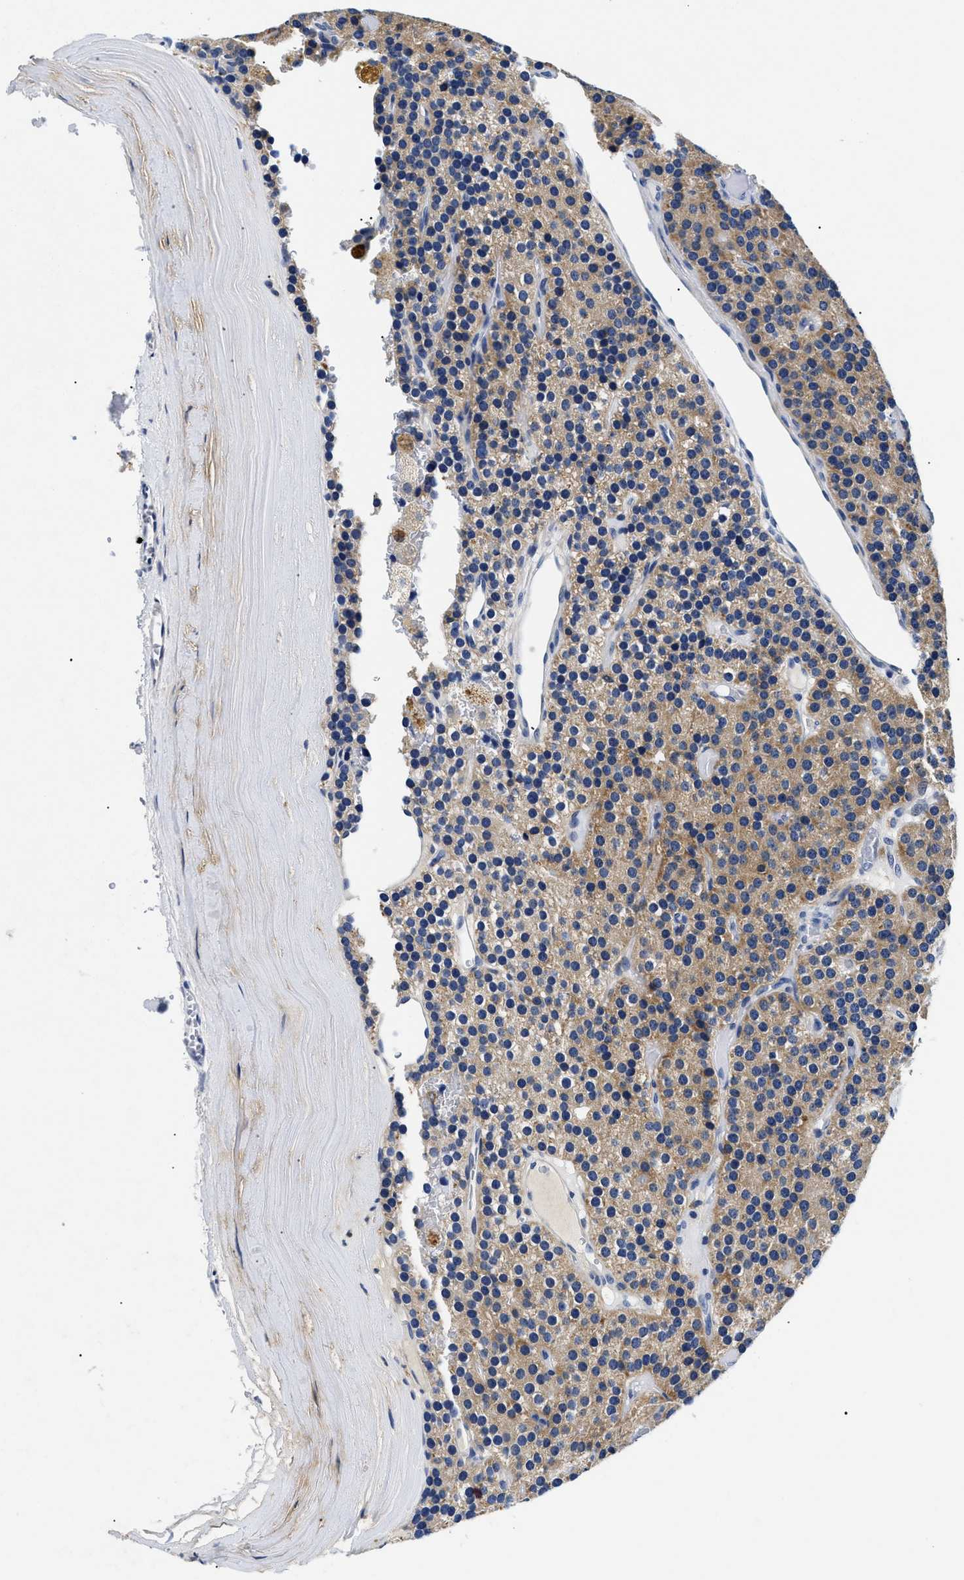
{"staining": {"intensity": "moderate", "quantity": ">75%", "location": "cytoplasmic/membranous"}, "tissue": "parathyroid gland", "cell_type": "Glandular cells", "image_type": "normal", "snomed": [{"axis": "morphology", "description": "Normal tissue, NOS"}, {"axis": "morphology", "description": "Adenoma, NOS"}, {"axis": "topography", "description": "Parathyroid gland"}], "caption": "This micrograph reveals immunohistochemistry staining of normal human parathyroid gland, with medium moderate cytoplasmic/membranous staining in approximately >75% of glandular cells.", "gene": "MEA1", "patient": {"sex": "female", "age": 86}}